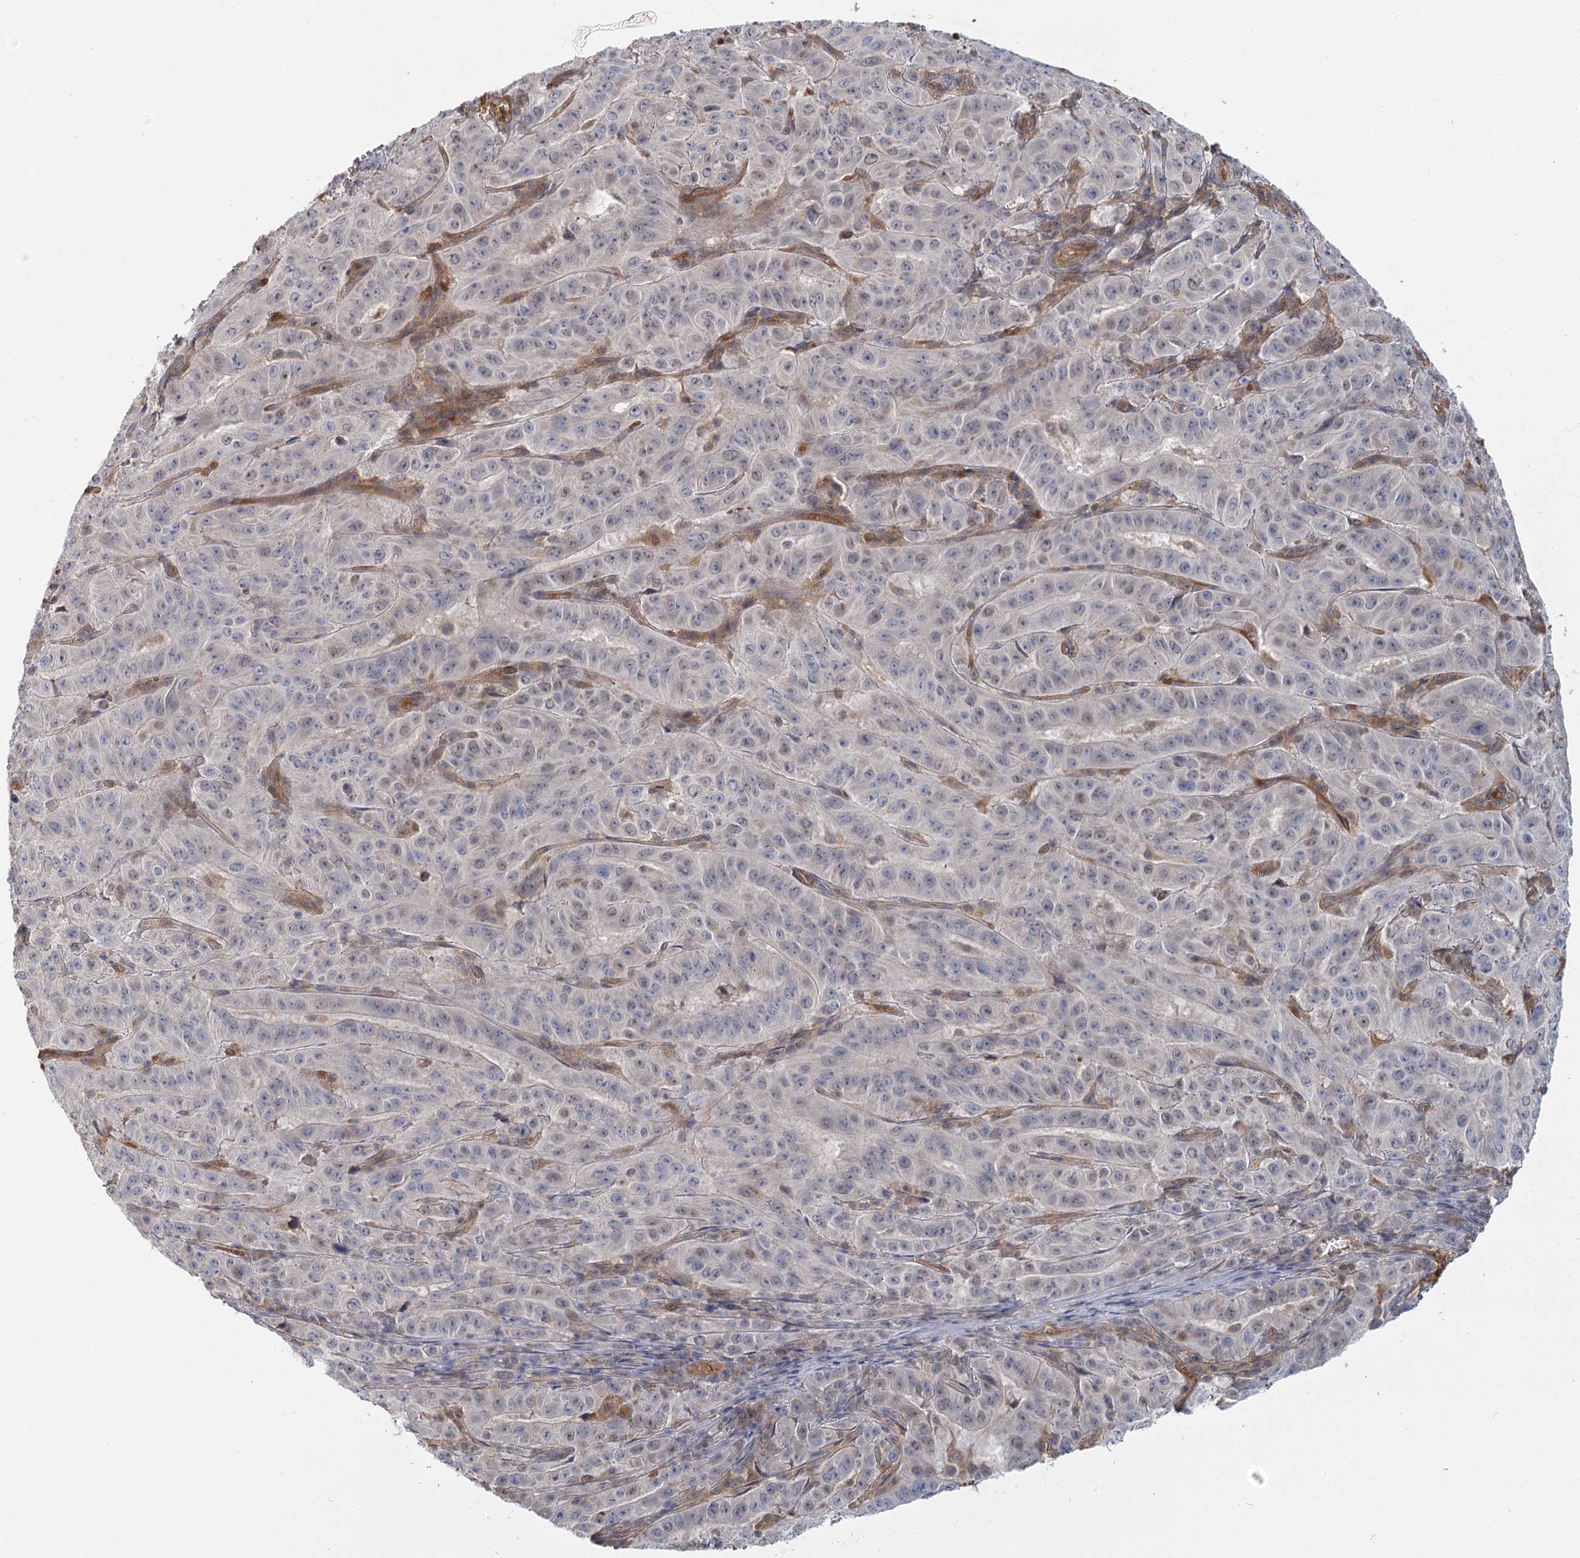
{"staining": {"intensity": "weak", "quantity": "<25%", "location": "nuclear"}, "tissue": "pancreatic cancer", "cell_type": "Tumor cells", "image_type": "cancer", "snomed": [{"axis": "morphology", "description": "Adenocarcinoma, NOS"}, {"axis": "topography", "description": "Pancreas"}], "caption": "This is an IHC micrograph of adenocarcinoma (pancreatic). There is no positivity in tumor cells.", "gene": "USP11", "patient": {"sex": "male", "age": 63}}